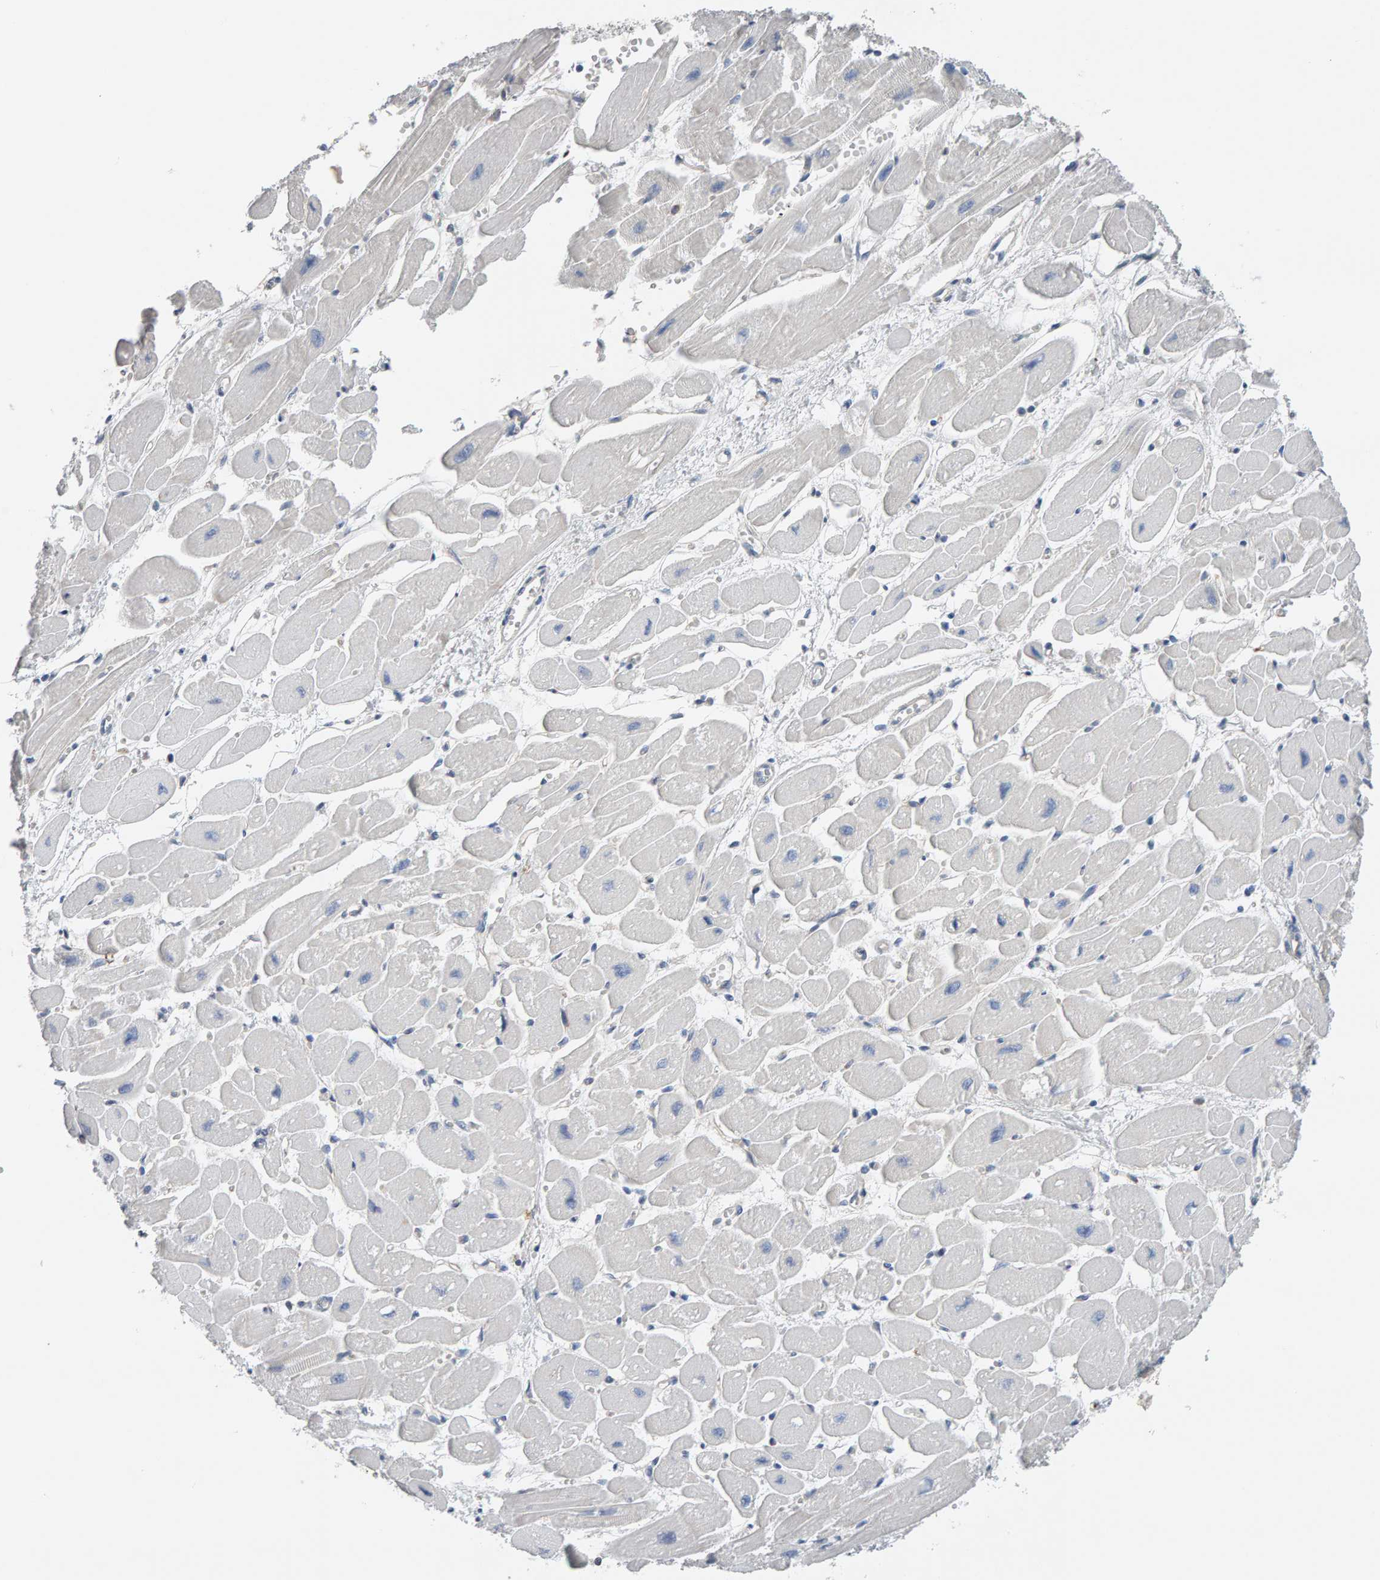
{"staining": {"intensity": "negative", "quantity": "none", "location": "none"}, "tissue": "heart muscle", "cell_type": "Cardiomyocytes", "image_type": "normal", "snomed": [{"axis": "morphology", "description": "Normal tissue, NOS"}, {"axis": "topography", "description": "Heart"}], "caption": "DAB (3,3'-diaminobenzidine) immunohistochemical staining of benign human heart muscle reveals no significant expression in cardiomyocytes. (DAB (3,3'-diaminobenzidine) immunohistochemistry, high magnification).", "gene": "FYN", "patient": {"sex": "female", "age": 54}}